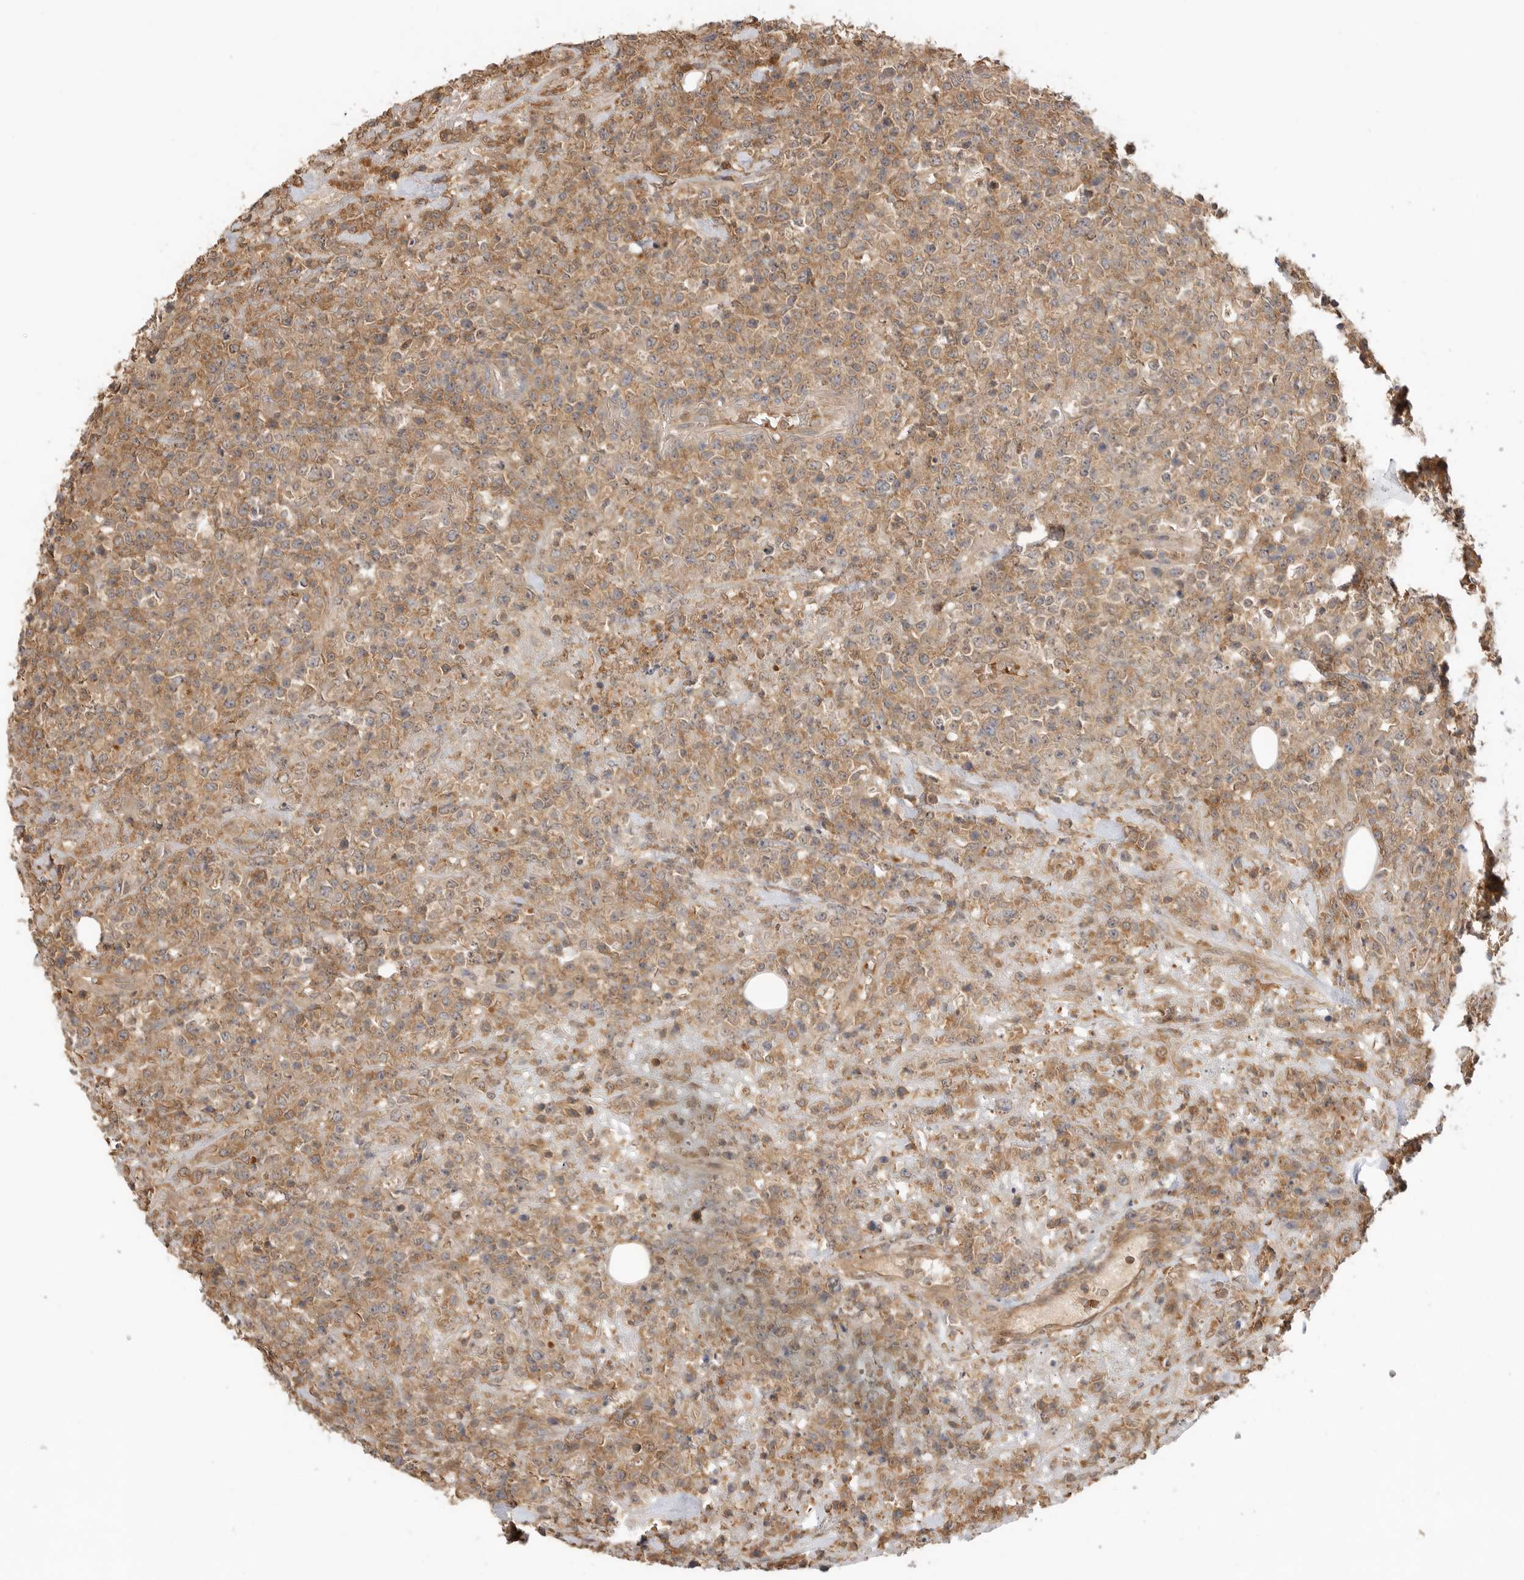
{"staining": {"intensity": "weak", "quantity": ">75%", "location": "cytoplasmic/membranous"}, "tissue": "lymphoma", "cell_type": "Tumor cells", "image_type": "cancer", "snomed": [{"axis": "morphology", "description": "Malignant lymphoma, non-Hodgkin's type, High grade"}, {"axis": "topography", "description": "Colon"}], "caption": "Malignant lymphoma, non-Hodgkin's type (high-grade) stained with DAB IHC reveals low levels of weak cytoplasmic/membranous expression in about >75% of tumor cells.", "gene": "CLDN12", "patient": {"sex": "female", "age": 53}}